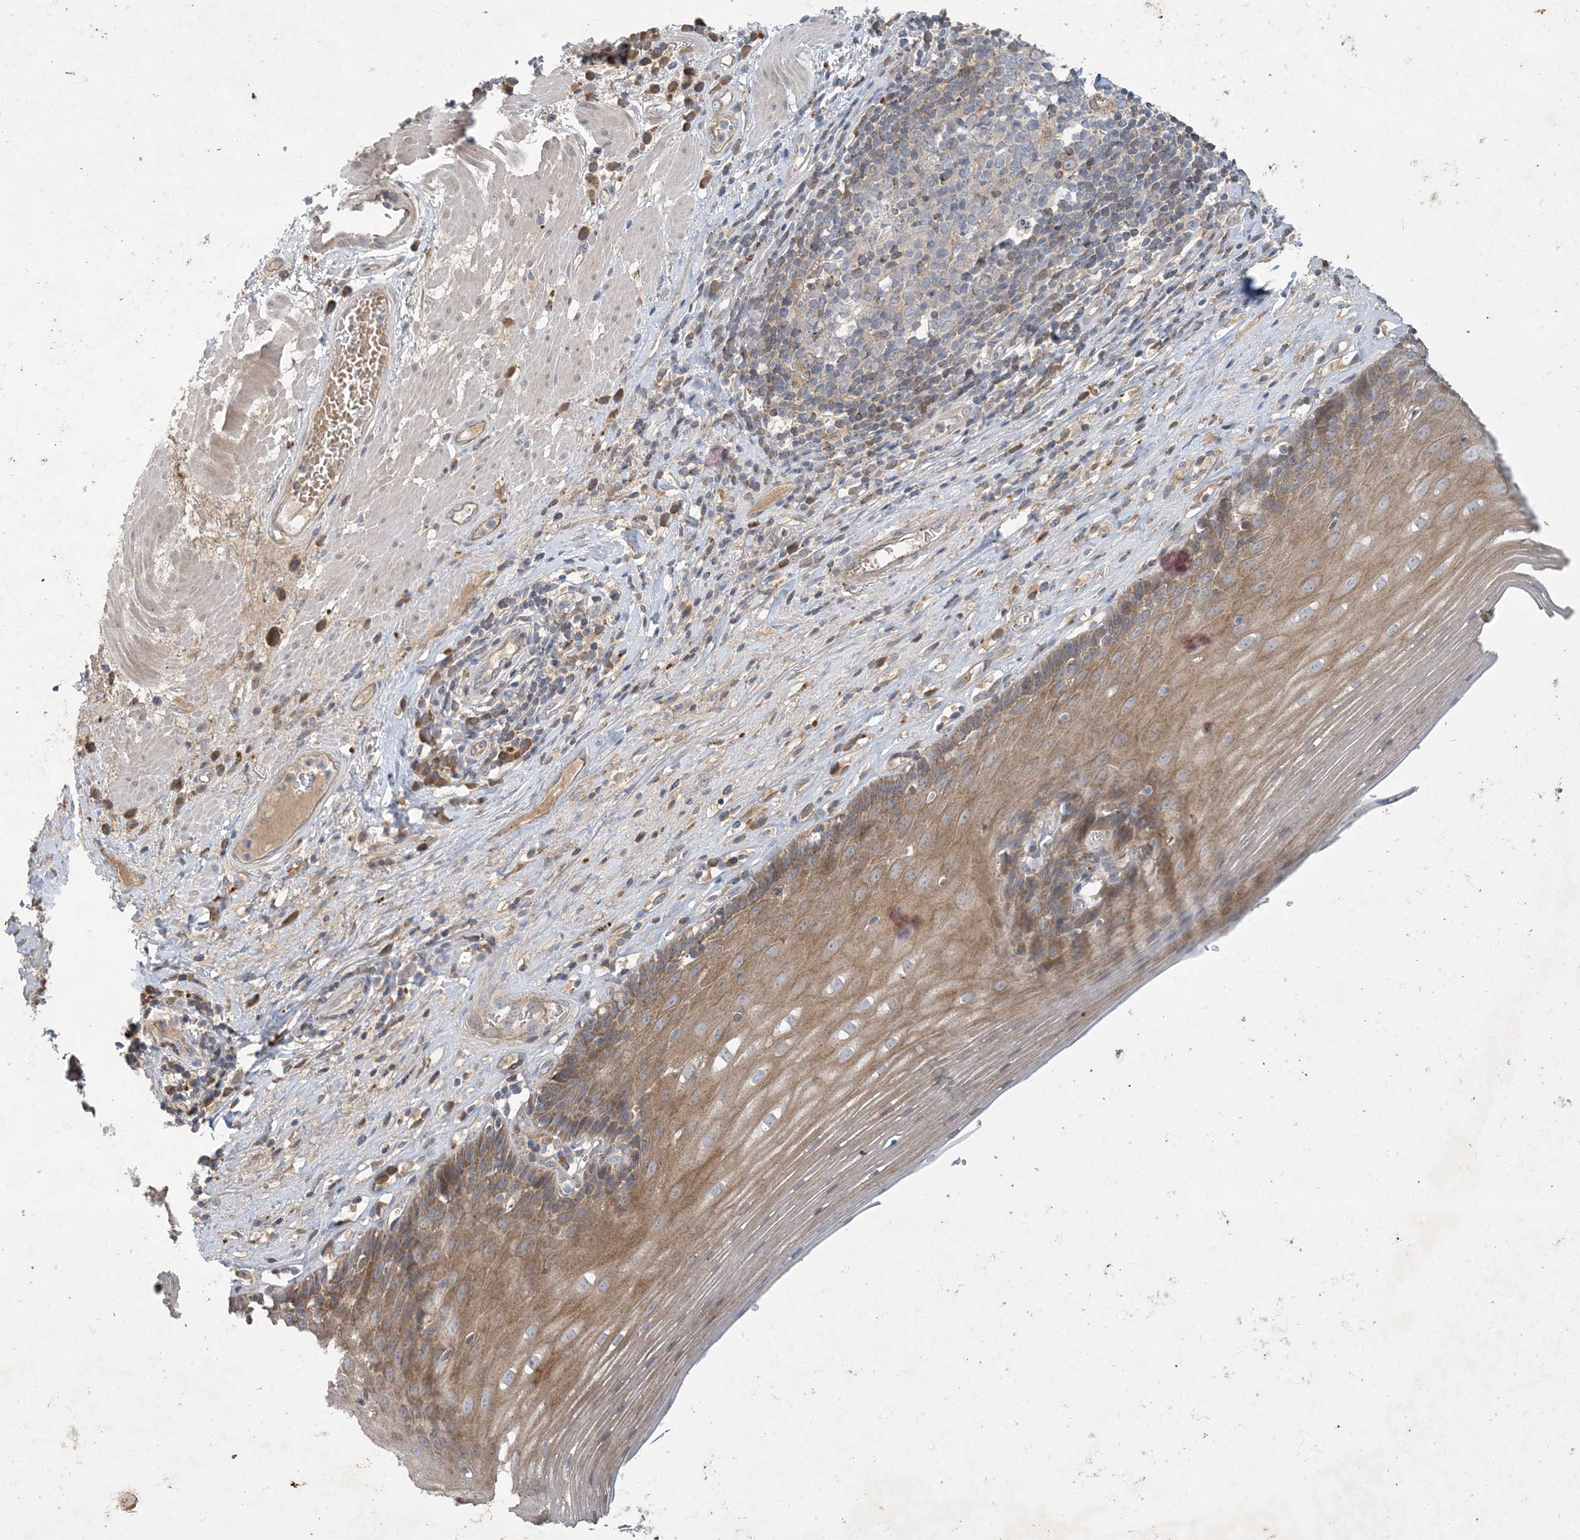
{"staining": {"intensity": "moderate", "quantity": ">75%", "location": "cytoplasmic/membranous"}, "tissue": "esophagus", "cell_type": "Squamous epithelial cells", "image_type": "normal", "snomed": [{"axis": "morphology", "description": "Normal tissue, NOS"}, {"axis": "topography", "description": "Esophagus"}], "caption": "Moderate cytoplasmic/membranous expression for a protein is present in approximately >75% of squamous epithelial cells of unremarkable esophagus using immunohistochemistry (IHC).", "gene": "MRPS18A", "patient": {"sex": "male", "age": 62}}